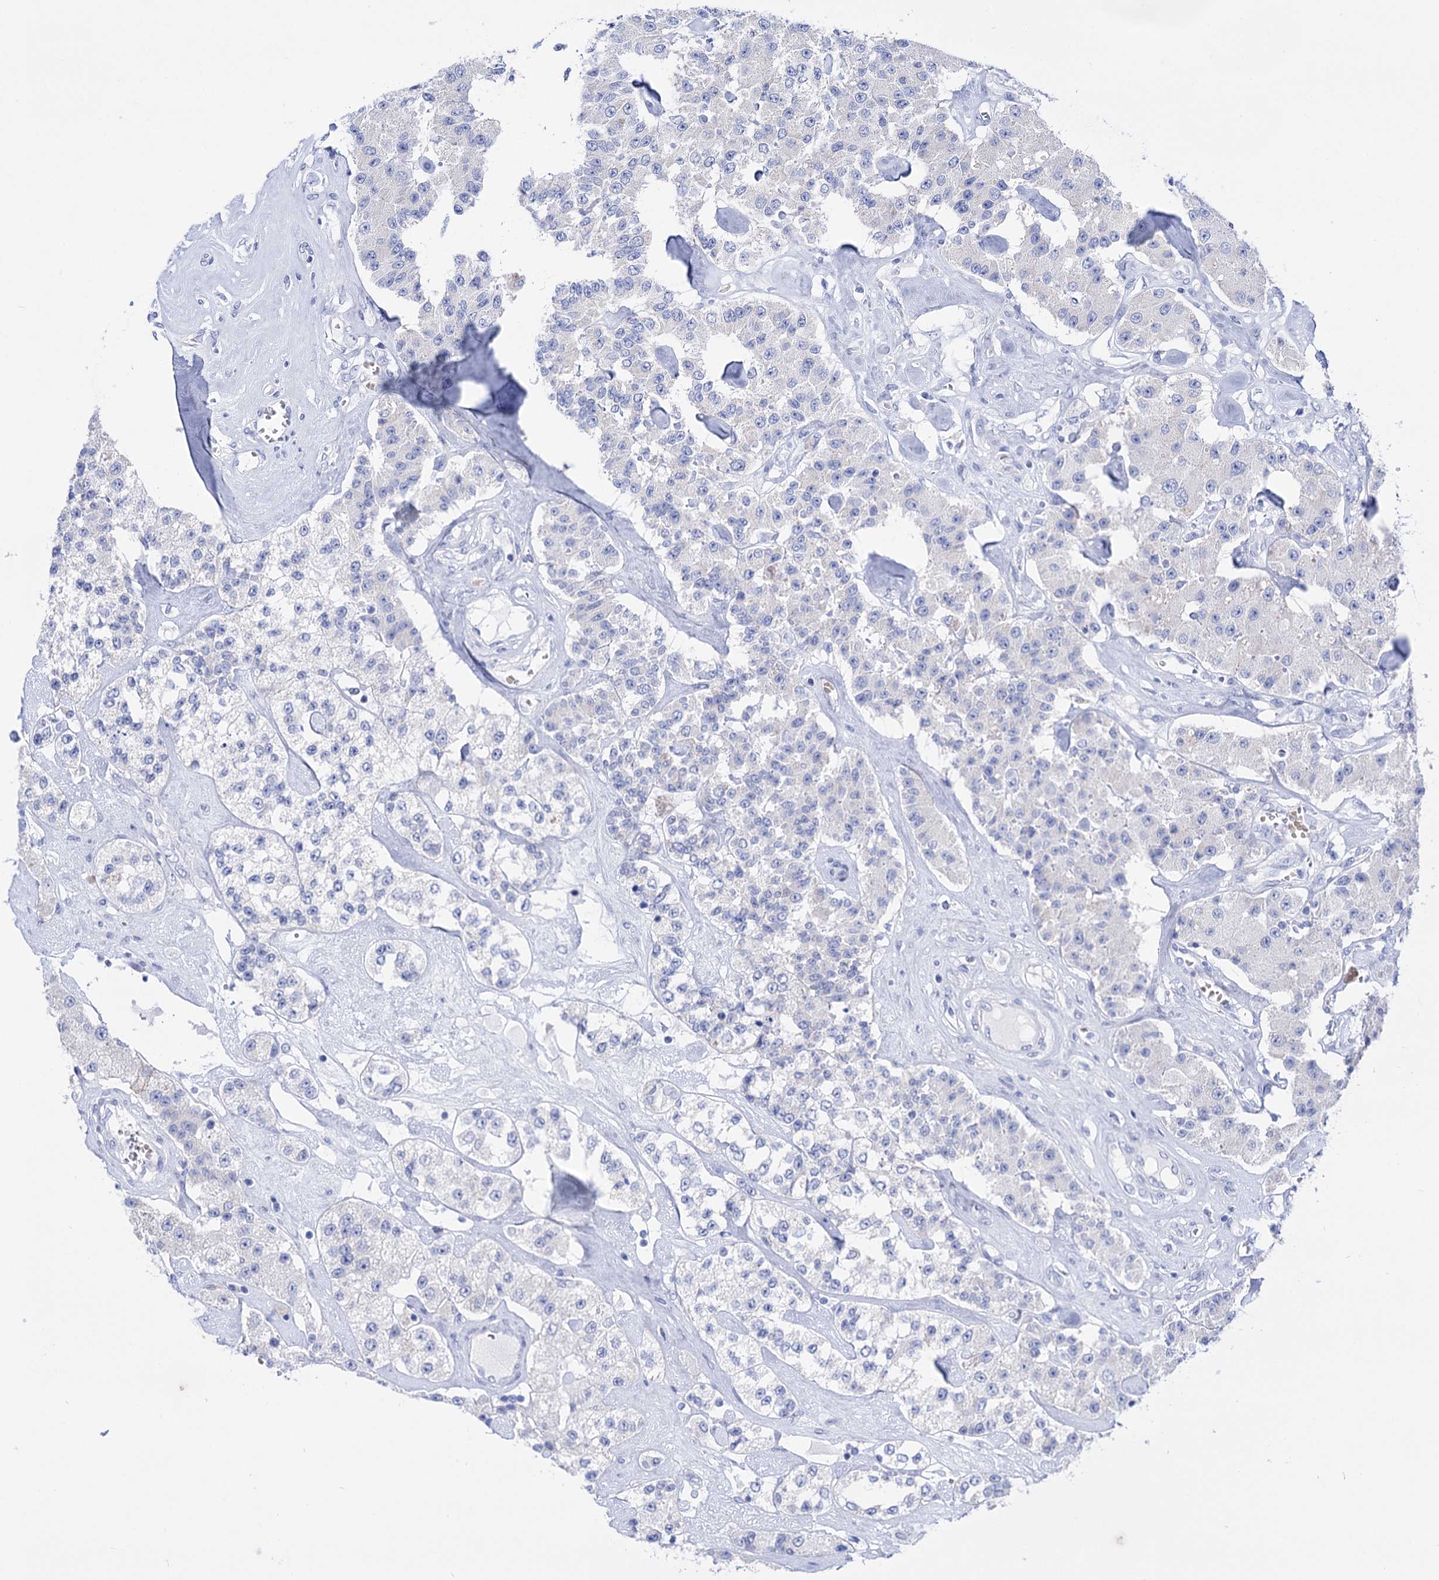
{"staining": {"intensity": "negative", "quantity": "none", "location": "none"}, "tissue": "carcinoid", "cell_type": "Tumor cells", "image_type": "cancer", "snomed": [{"axis": "morphology", "description": "Carcinoid, malignant, NOS"}, {"axis": "topography", "description": "Pancreas"}], "caption": "The photomicrograph demonstrates no significant staining in tumor cells of carcinoid.", "gene": "YARS2", "patient": {"sex": "male", "age": 41}}